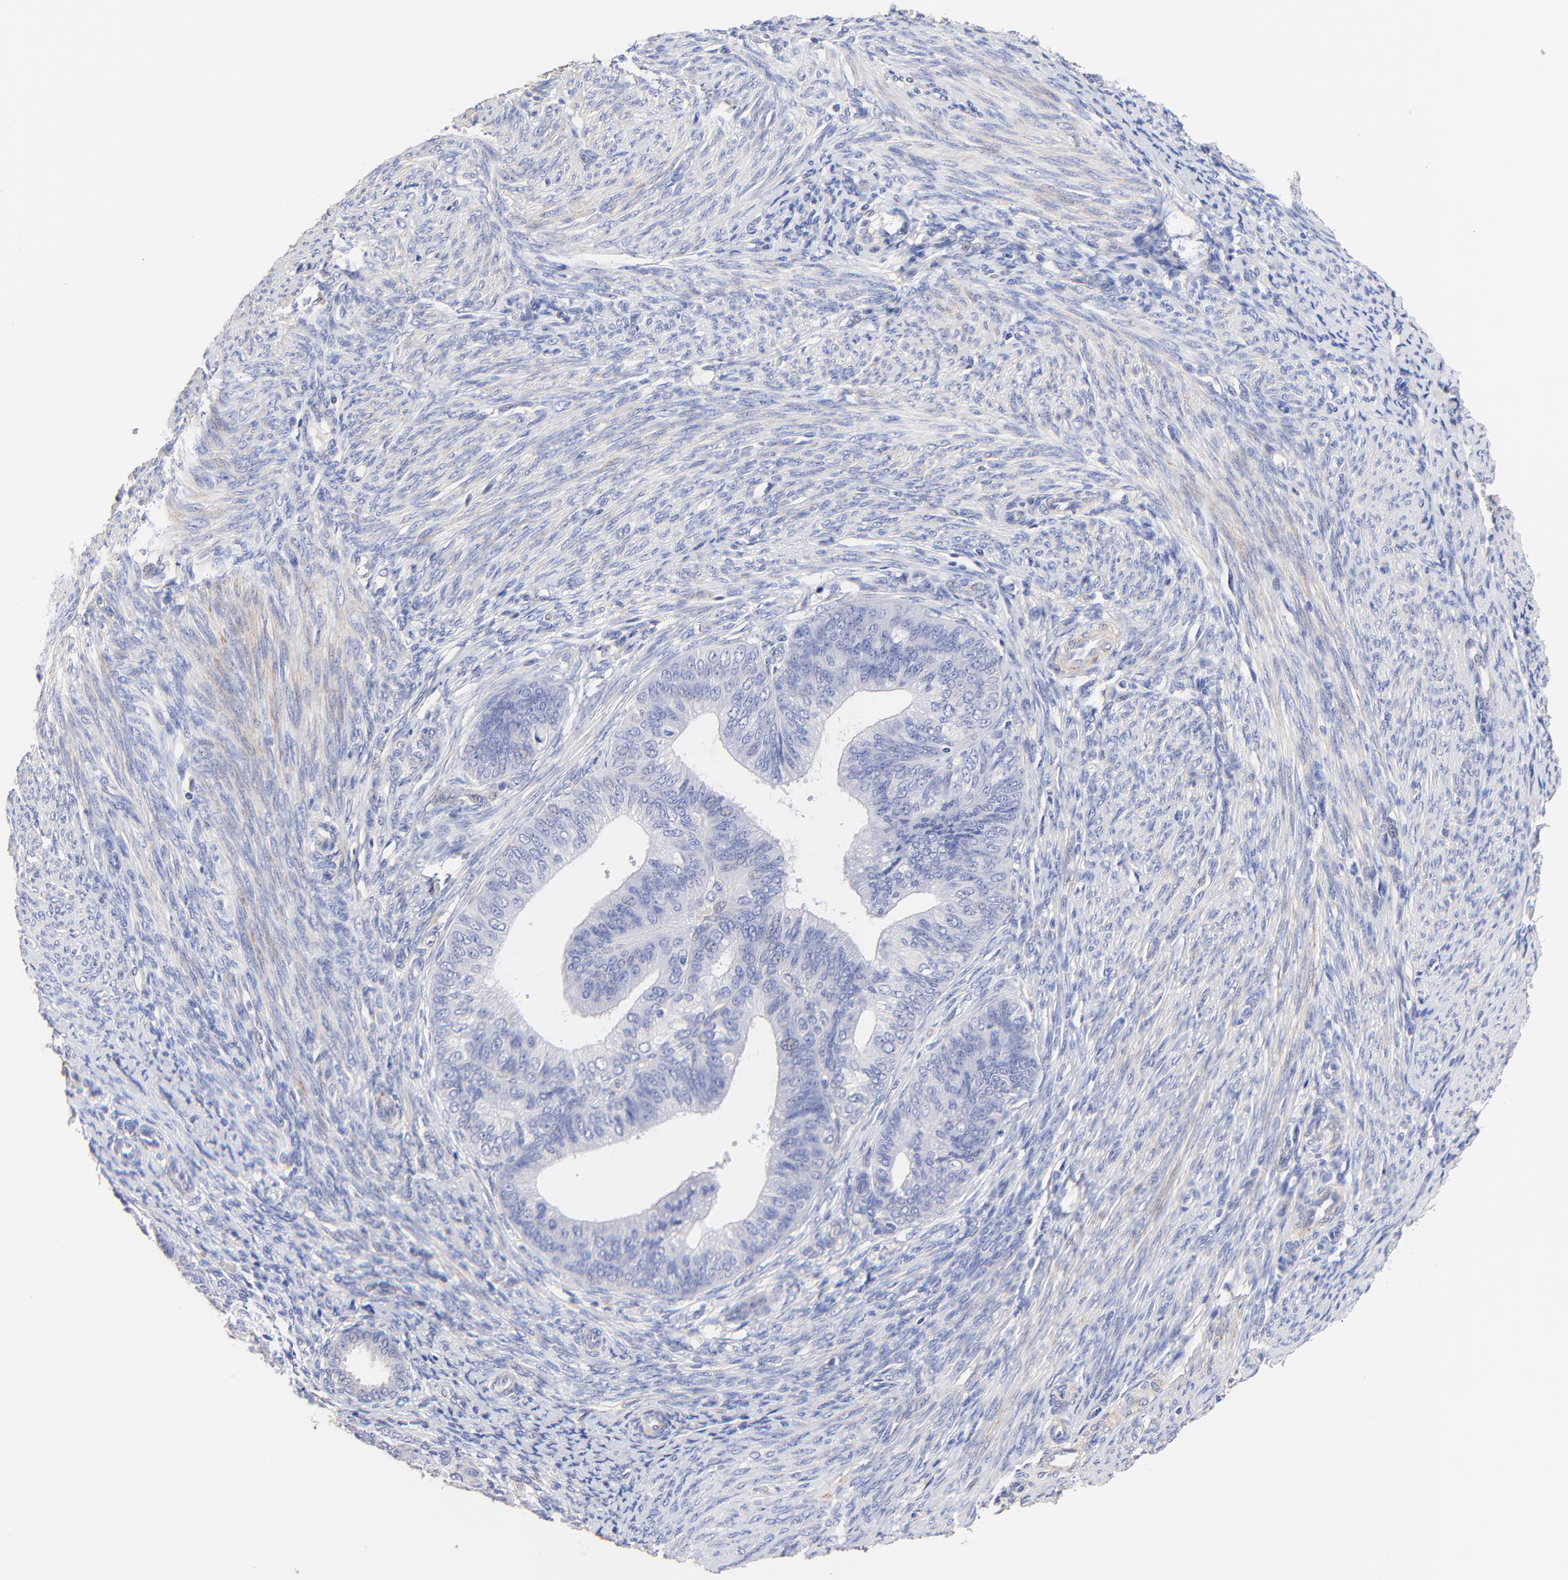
{"staining": {"intensity": "negative", "quantity": "none", "location": "none"}, "tissue": "endometrial cancer", "cell_type": "Tumor cells", "image_type": "cancer", "snomed": [{"axis": "morphology", "description": "Adenocarcinoma, NOS"}, {"axis": "topography", "description": "Endometrium"}], "caption": "Immunohistochemistry (IHC) histopathology image of neoplastic tissue: adenocarcinoma (endometrial) stained with DAB demonstrates no significant protein positivity in tumor cells.", "gene": "ACTRT1", "patient": {"sex": "female", "age": 63}}